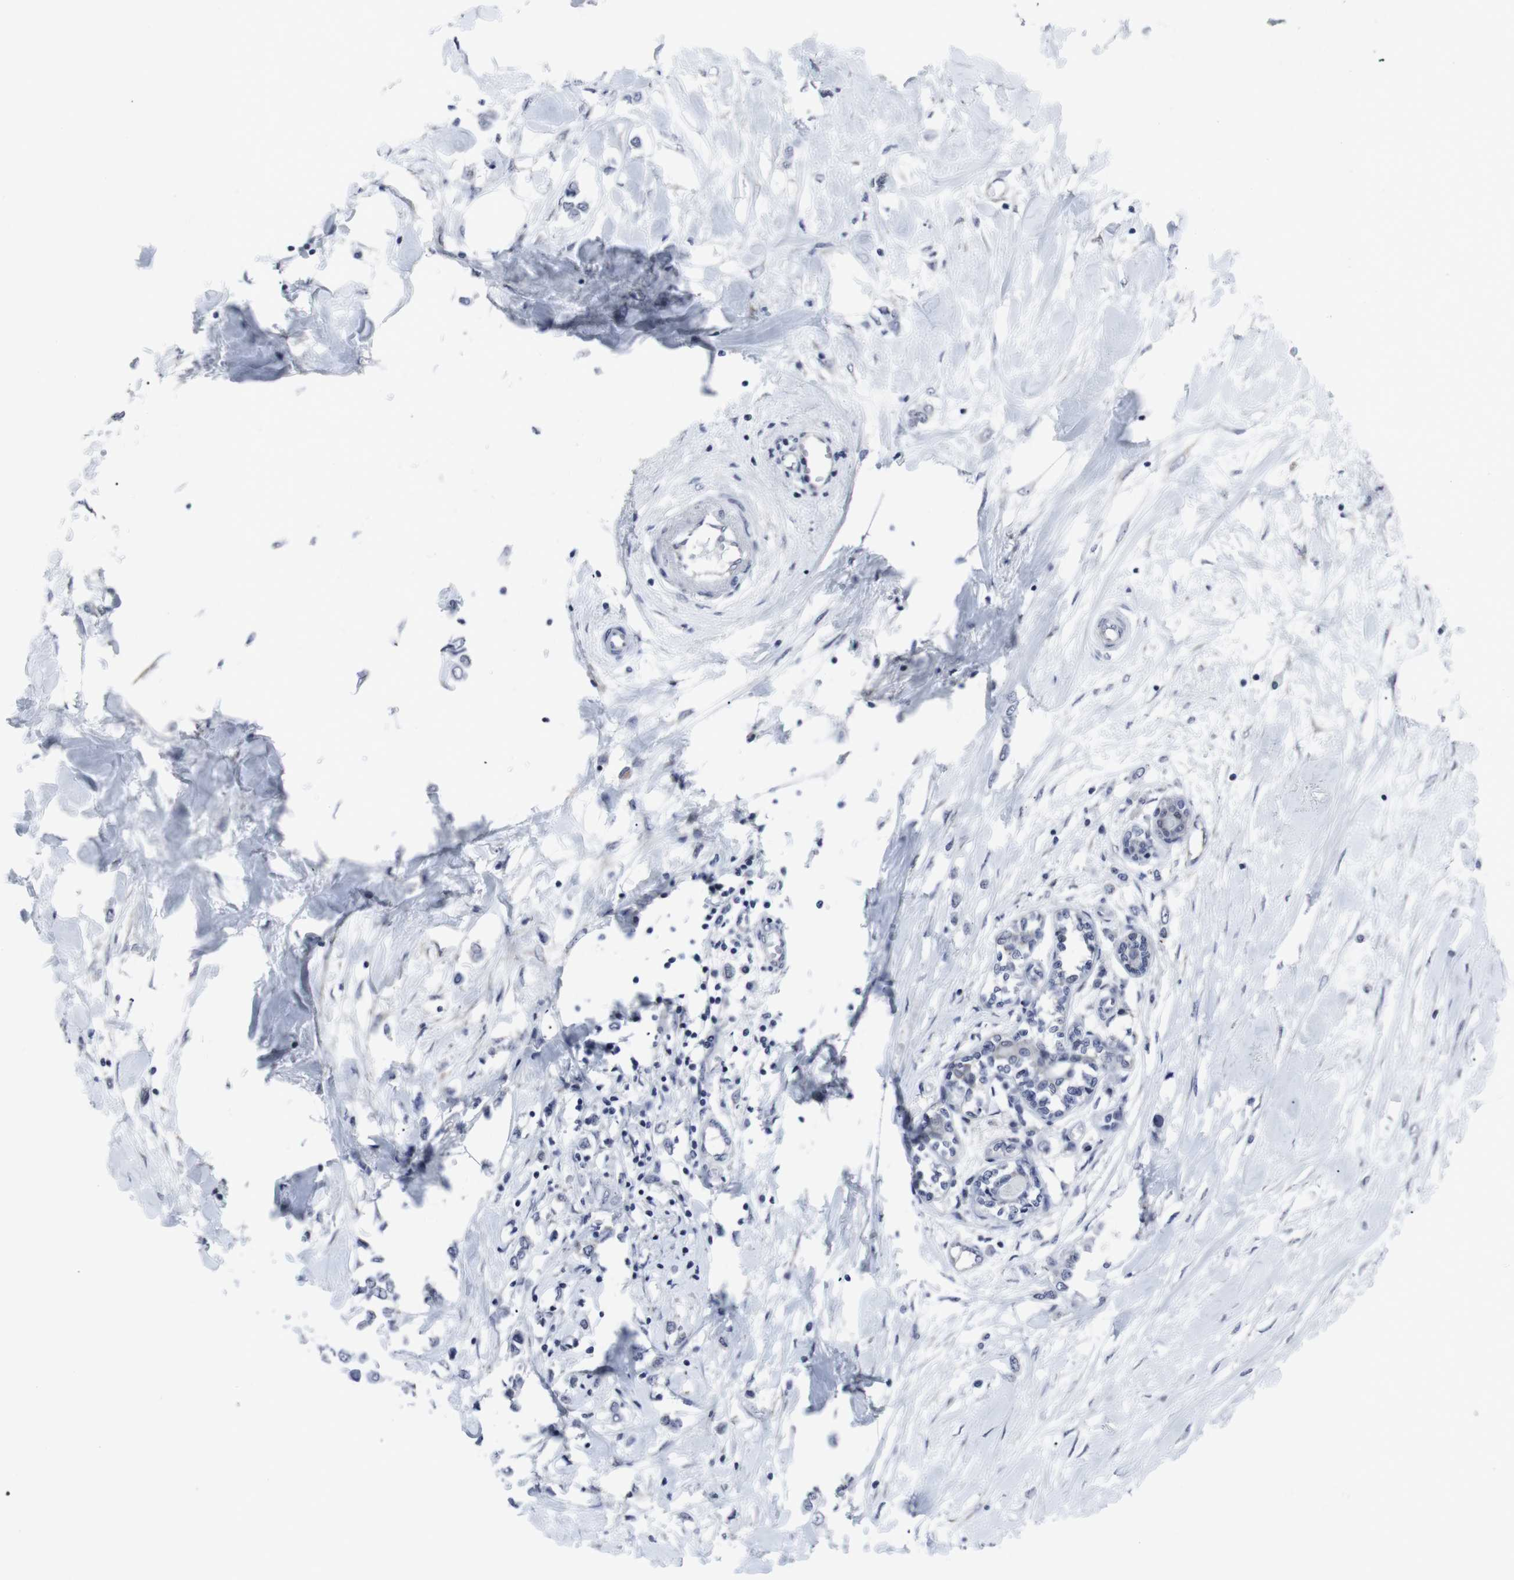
{"staining": {"intensity": "negative", "quantity": "none", "location": "none"}, "tissue": "breast cancer", "cell_type": "Tumor cells", "image_type": "cancer", "snomed": [{"axis": "morphology", "description": "Lobular carcinoma"}, {"axis": "topography", "description": "Breast"}], "caption": "A high-resolution photomicrograph shows IHC staining of lobular carcinoma (breast), which demonstrates no significant staining in tumor cells.", "gene": "GEMIN2", "patient": {"sex": "female", "age": 51}}